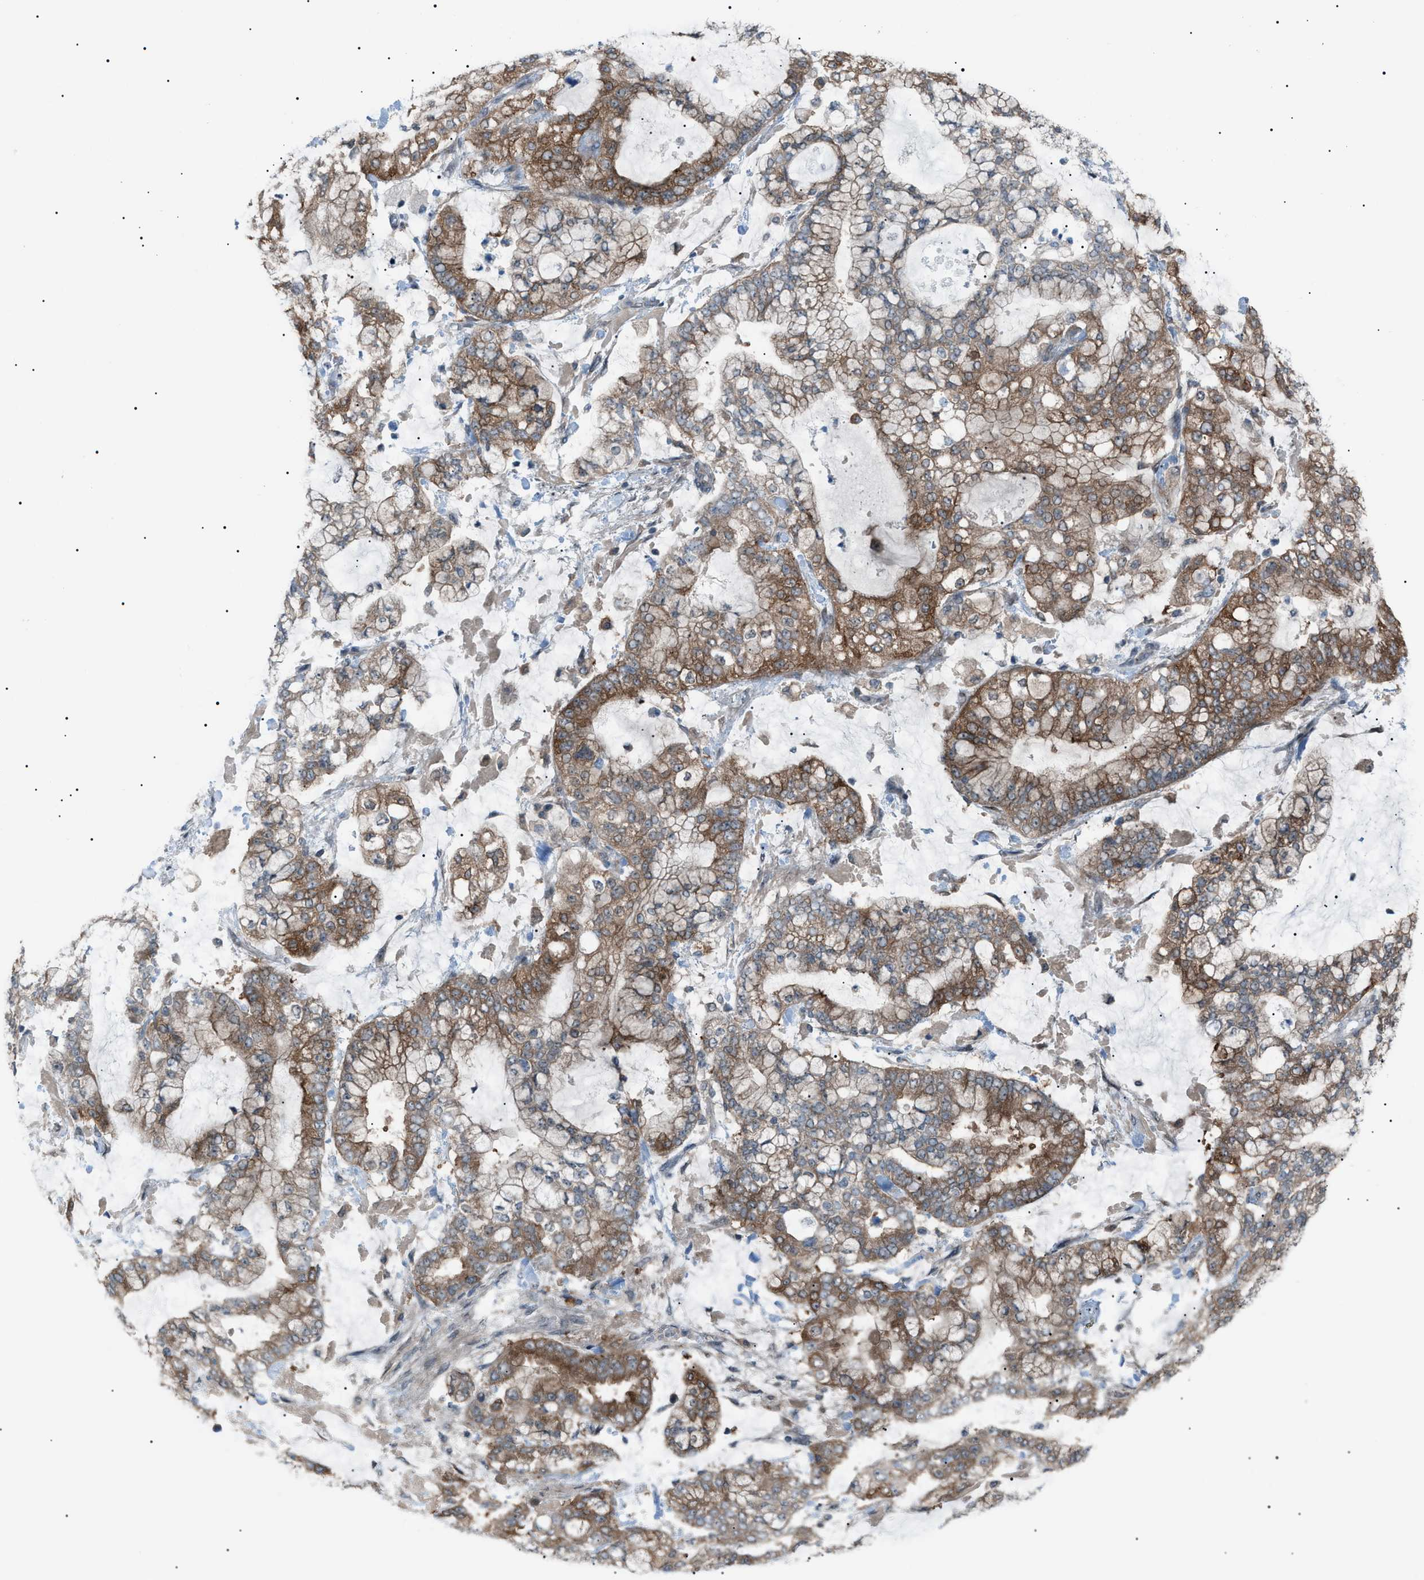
{"staining": {"intensity": "moderate", "quantity": ">75%", "location": "cytoplasmic/membranous"}, "tissue": "stomach cancer", "cell_type": "Tumor cells", "image_type": "cancer", "snomed": [{"axis": "morphology", "description": "Normal tissue, NOS"}, {"axis": "morphology", "description": "Adenocarcinoma, NOS"}, {"axis": "topography", "description": "Stomach, upper"}, {"axis": "topography", "description": "Stomach"}], "caption": "Stomach adenocarcinoma stained with immunohistochemistry (IHC) reveals moderate cytoplasmic/membranous staining in approximately >75% of tumor cells.", "gene": "LPIN2", "patient": {"sex": "male", "age": 76}}